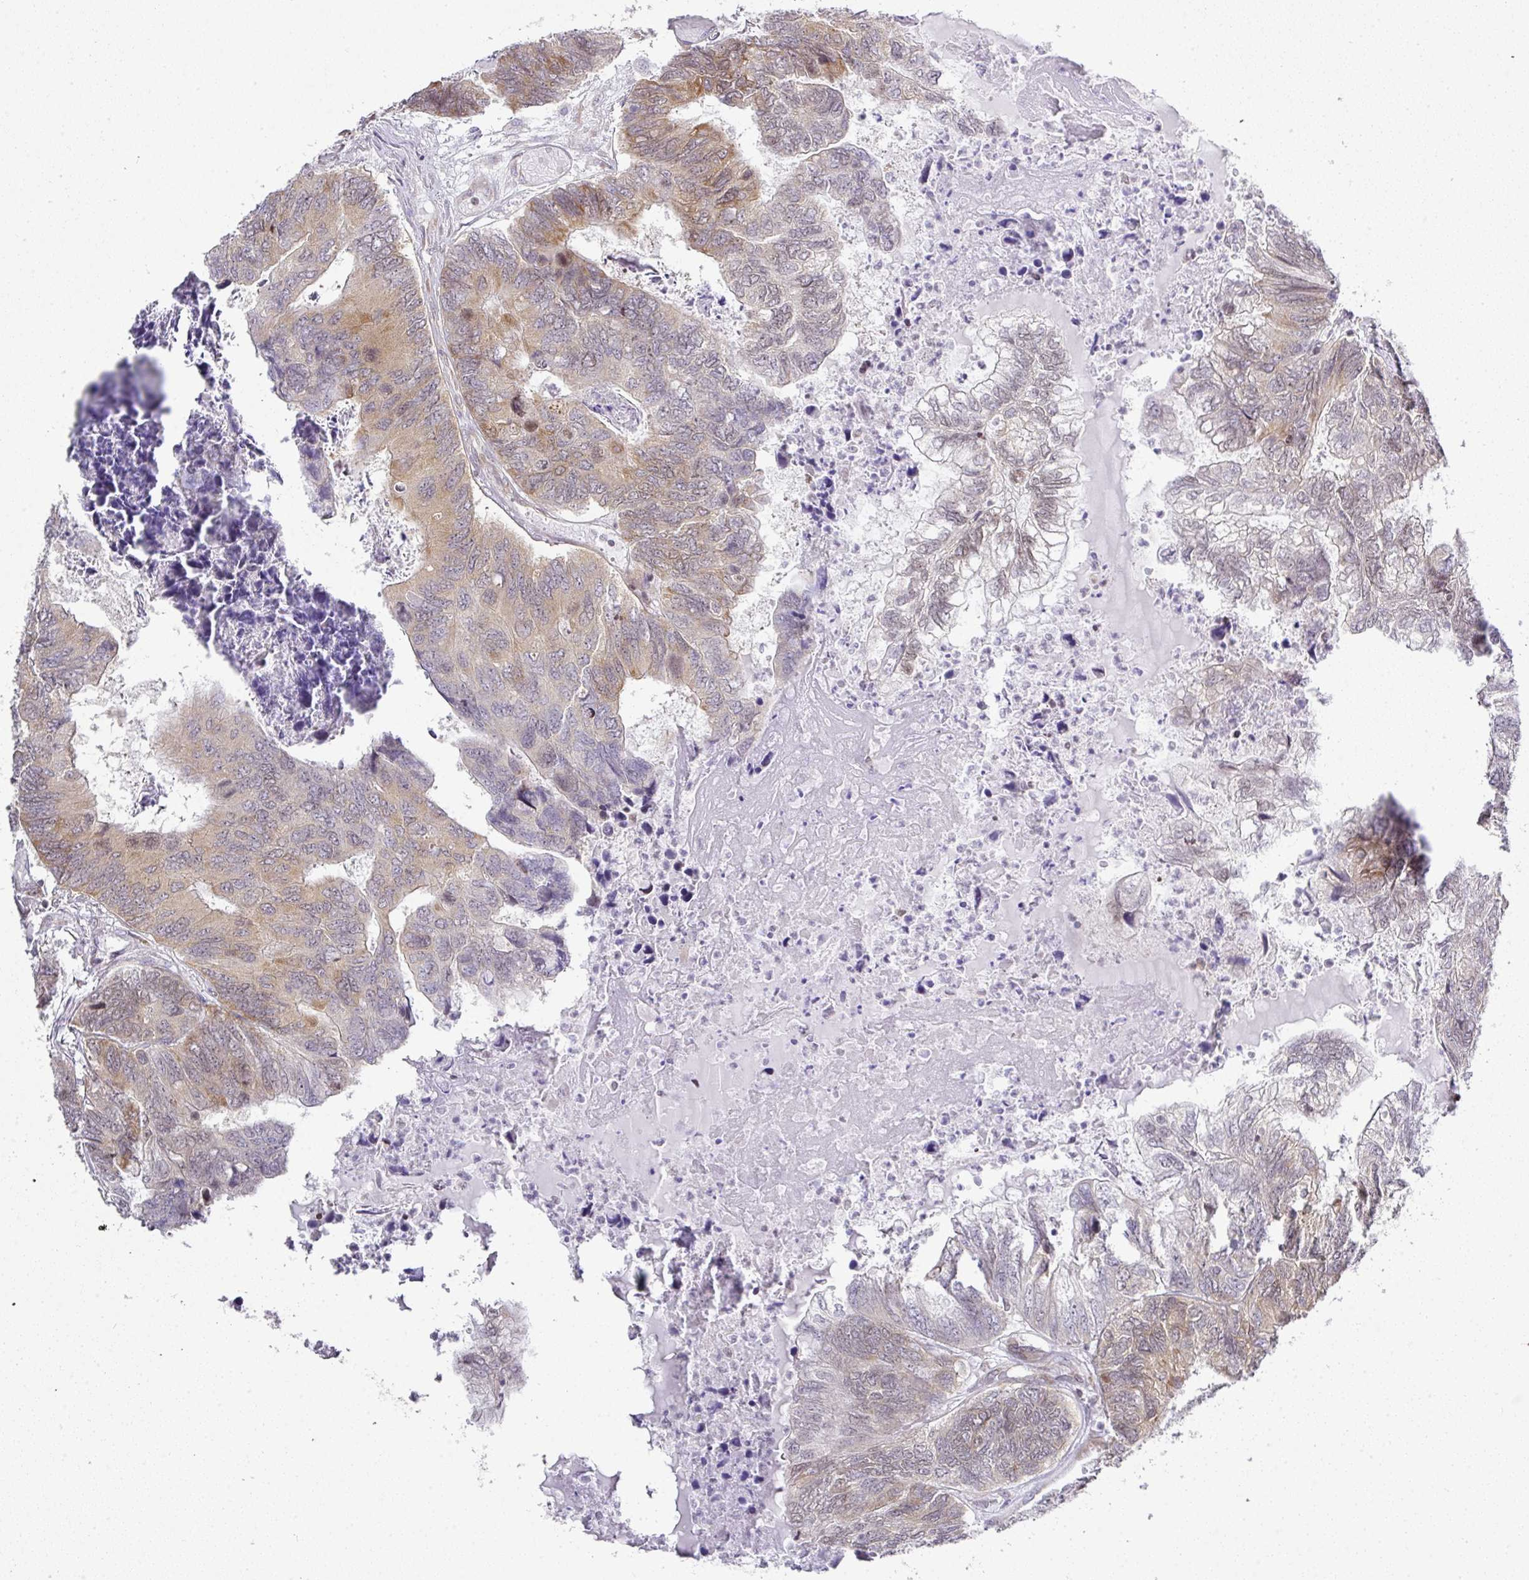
{"staining": {"intensity": "moderate", "quantity": "<25%", "location": "cytoplasmic/membranous"}, "tissue": "colorectal cancer", "cell_type": "Tumor cells", "image_type": "cancer", "snomed": [{"axis": "morphology", "description": "Adenocarcinoma, NOS"}, {"axis": "topography", "description": "Colon"}], "caption": "Protein analysis of adenocarcinoma (colorectal) tissue displays moderate cytoplasmic/membranous positivity in approximately <25% of tumor cells.", "gene": "FAM32A", "patient": {"sex": "female", "age": 67}}